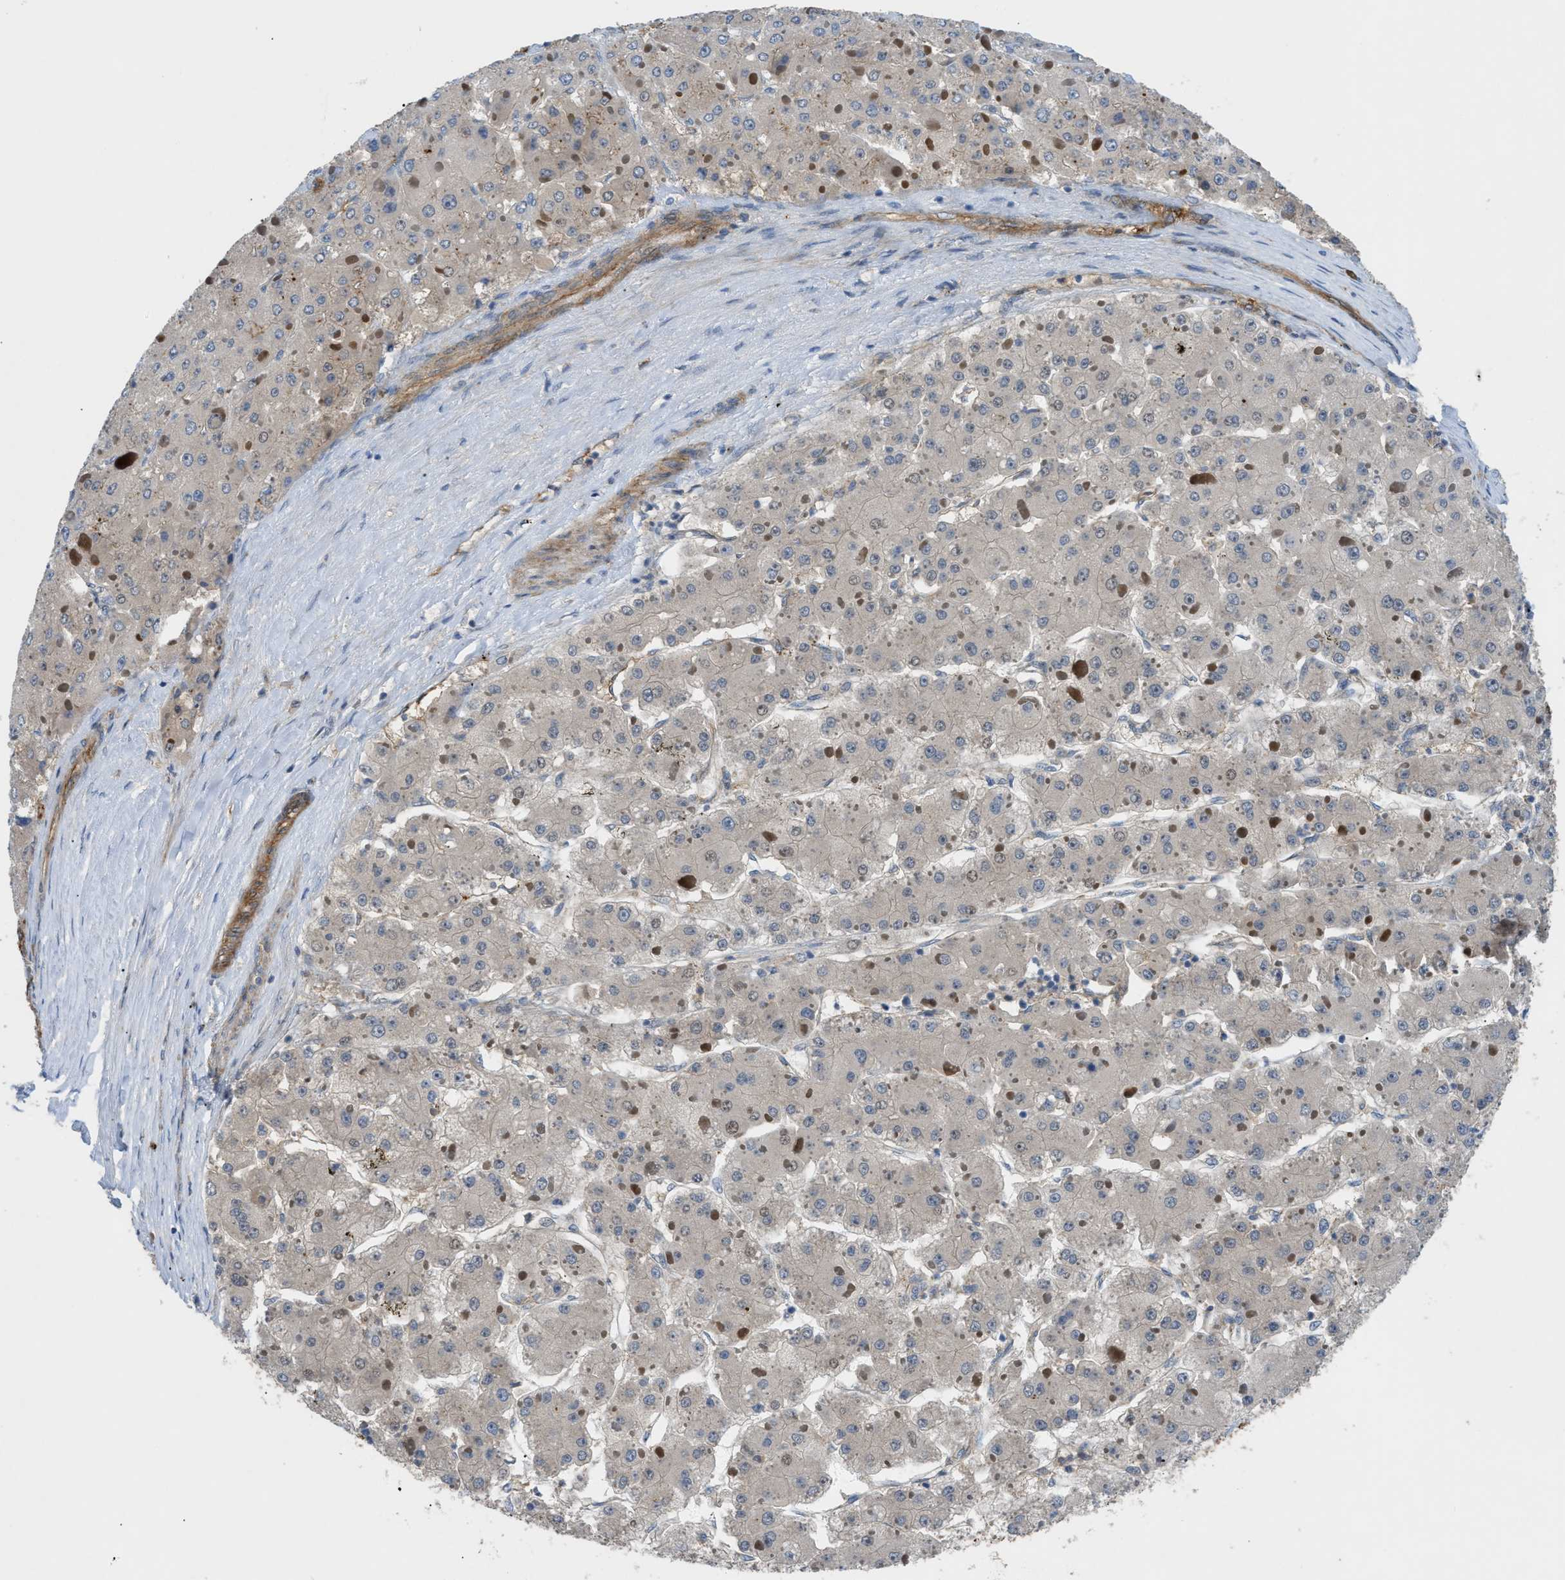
{"staining": {"intensity": "weak", "quantity": "<25%", "location": "nuclear"}, "tissue": "liver cancer", "cell_type": "Tumor cells", "image_type": "cancer", "snomed": [{"axis": "morphology", "description": "Carcinoma, Hepatocellular, NOS"}, {"axis": "topography", "description": "Liver"}], "caption": "Immunohistochemistry micrograph of liver hepatocellular carcinoma stained for a protein (brown), which displays no positivity in tumor cells.", "gene": "TRAK2", "patient": {"sex": "female", "age": 73}}